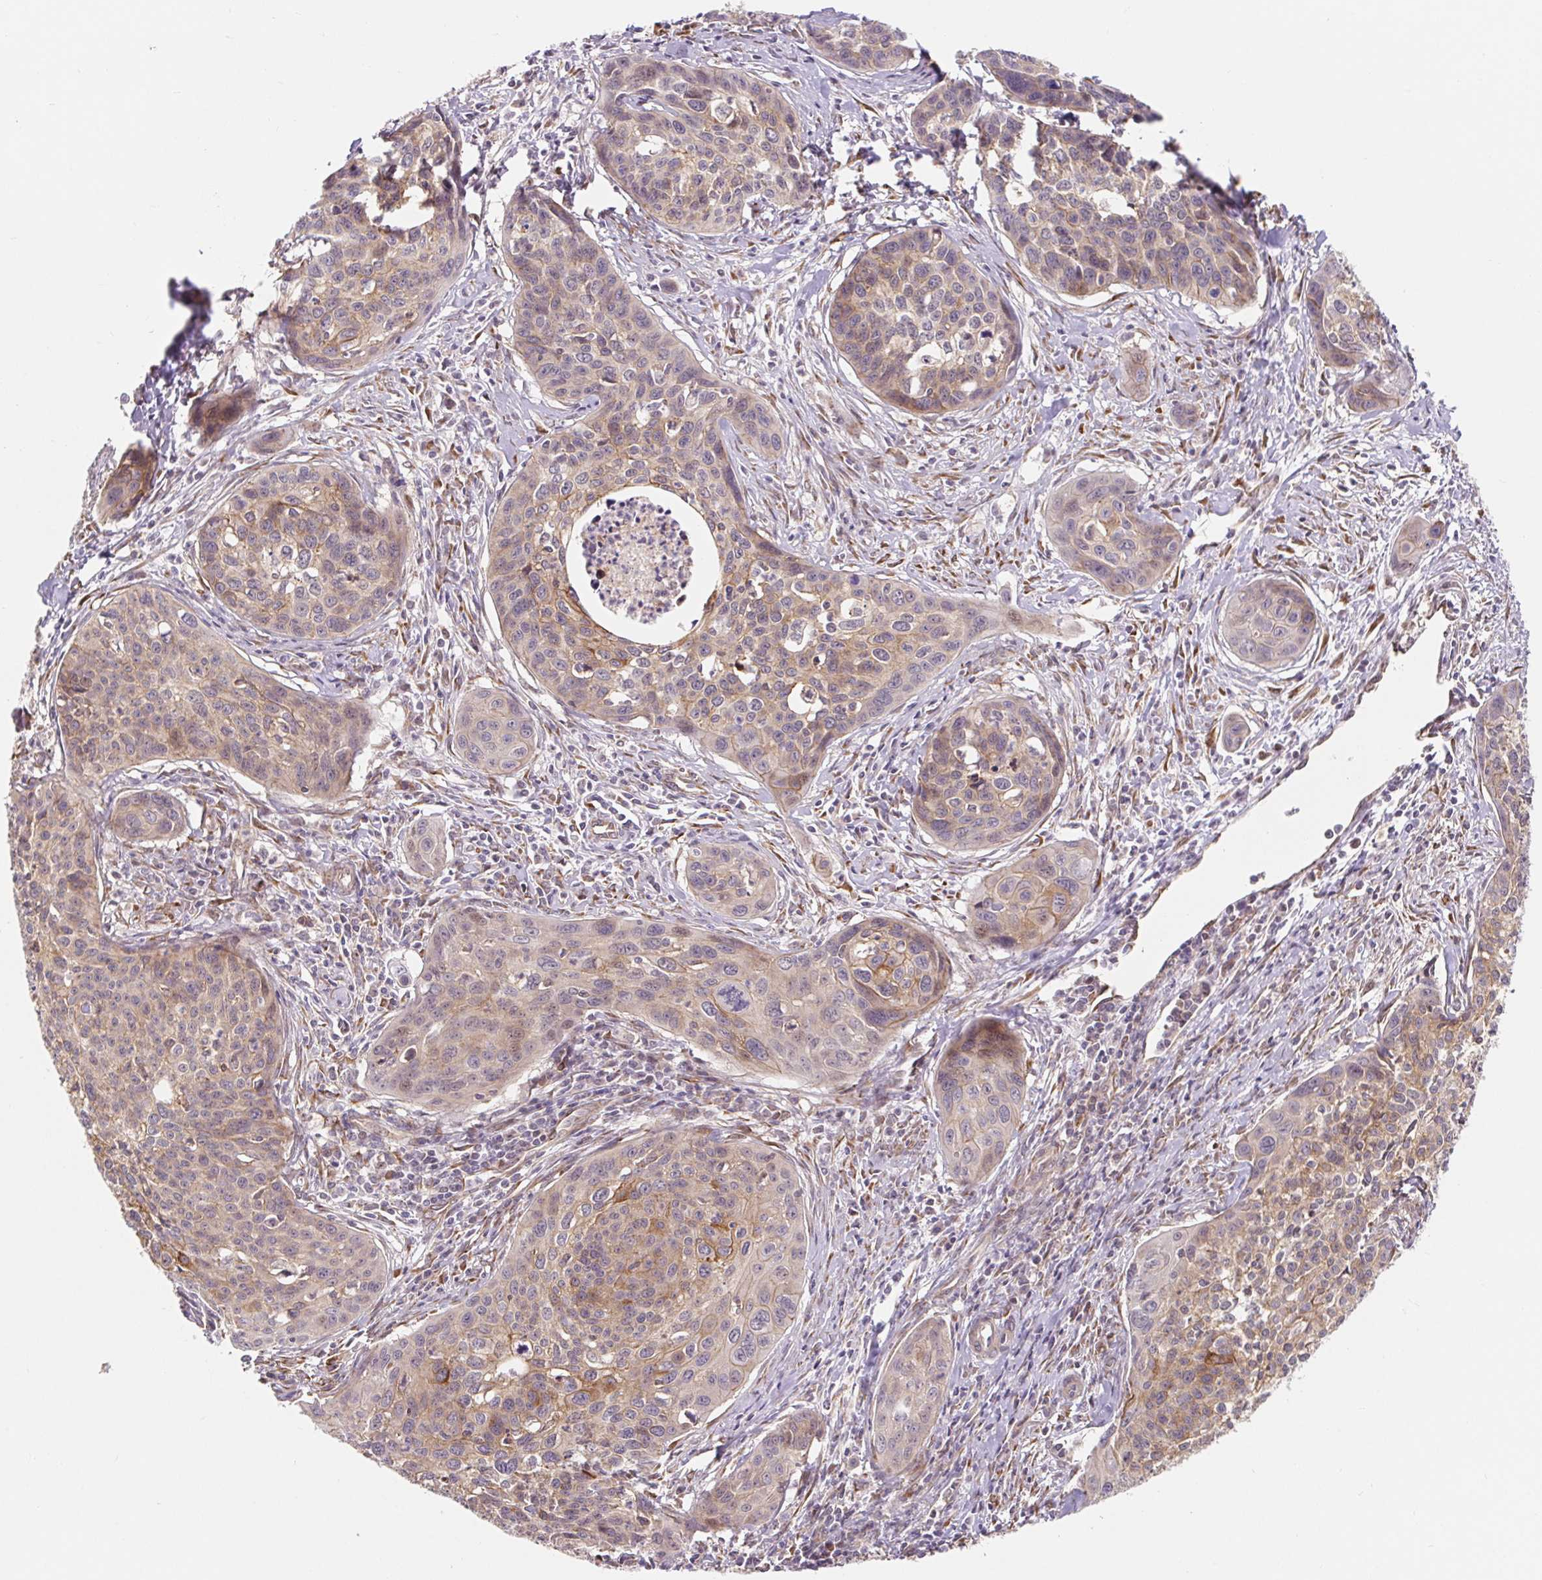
{"staining": {"intensity": "weak", "quantity": "<25%", "location": "cytoplasmic/membranous"}, "tissue": "cervical cancer", "cell_type": "Tumor cells", "image_type": "cancer", "snomed": [{"axis": "morphology", "description": "Squamous cell carcinoma, NOS"}, {"axis": "topography", "description": "Cervix"}], "caption": "Protein analysis of cervical cancer (squamous cell carcinoma) shows no significant positivity in tumor cells.", "gene": "LYPD5", "patient": {"sex": "female", "age": 31}}